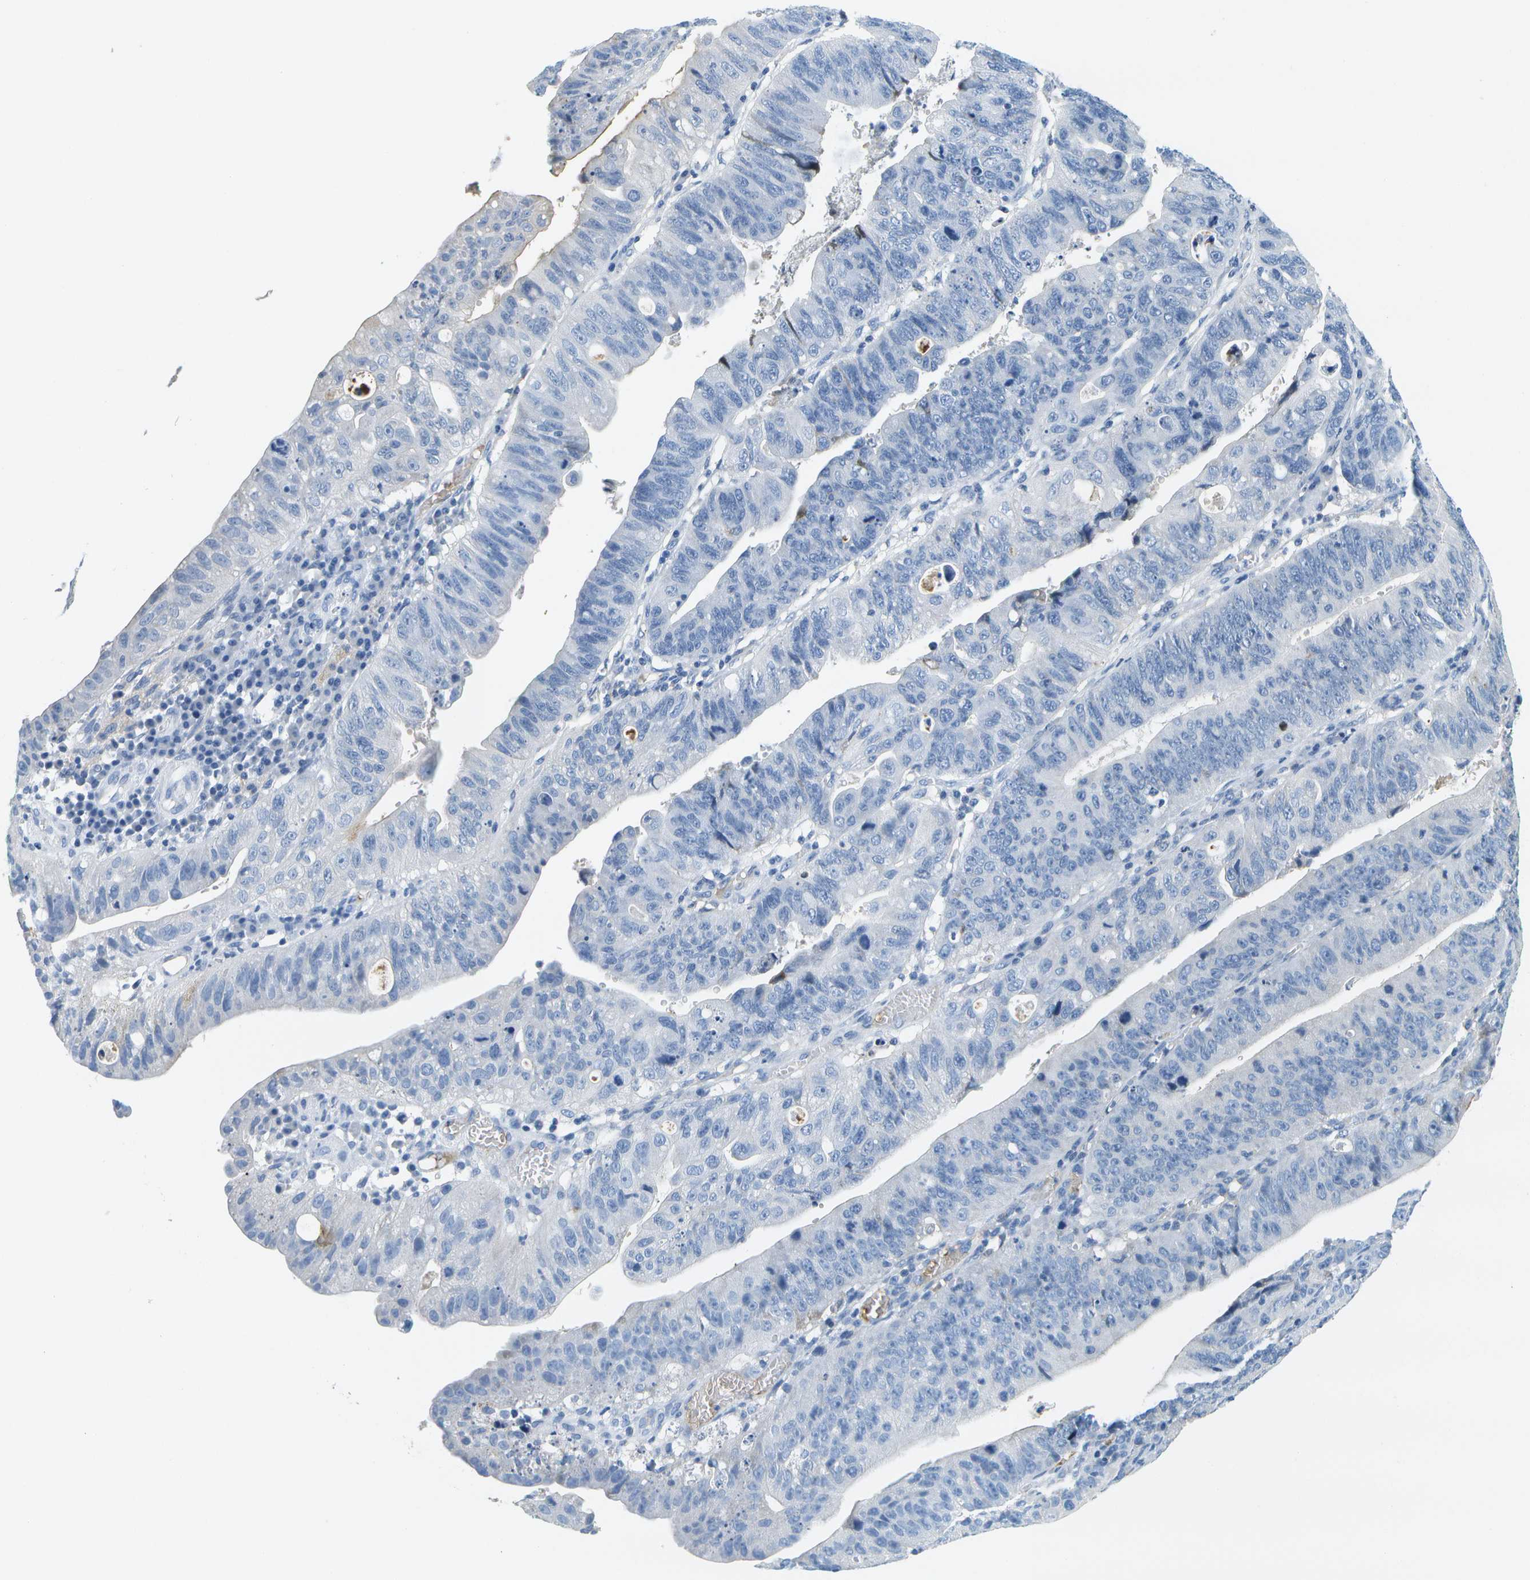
{"staining": {"intensity": "negative", "quantity": "none", "location": "none"}, "tissue": "stomach cancer", "cell_type": "Tumor cells", "image_type": "cancer", "snomed": [{"axis": "morphology", "description": "Adenocarcinoma, NOS"}, {"axis": "topography", "description": "Stomach"}], "caption": "Photomicrograph shows no significant protein expression in tumor cells of adenocarcinoma (stomach).", "gene": "SERPINA1", "patient": {"sex": "male", "age": 59}}